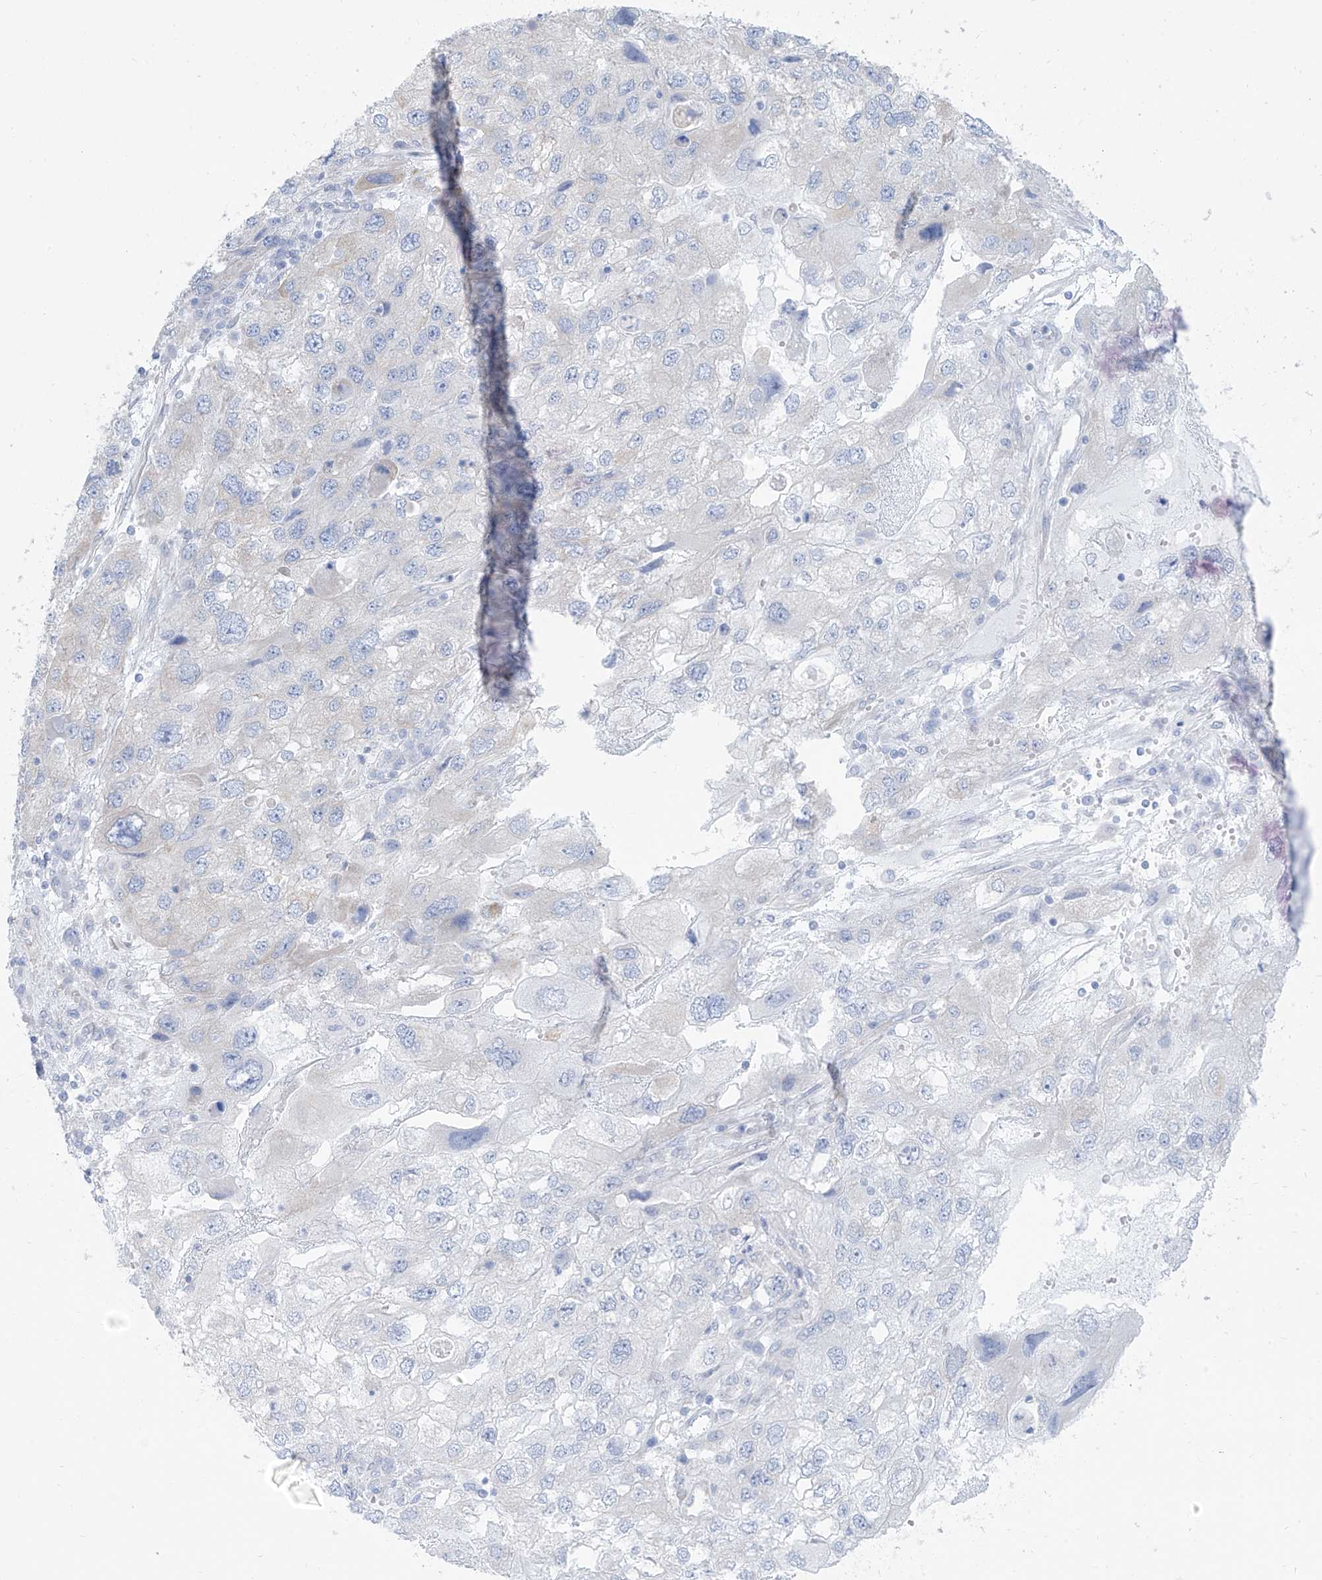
{"staining": {"intensity": "negative", "quantity": "none", "location": "none"}, "tissue": "endometrial cancer", "cell_type": "Tumor cells", "image_type": "cancer", "snomed": [{"axis": "morphology", "description": "Adenocarcinoma, NOS"}, {"axis": "topography", "description": "Endometrium"}], "caption": "This is an immunohistochemistry (IHC) photomicrograph of human endometrial cancer. There is no staining in tumor cells.", "gene": "RCN2", "patient": {"sex": "female", "age": 49}}